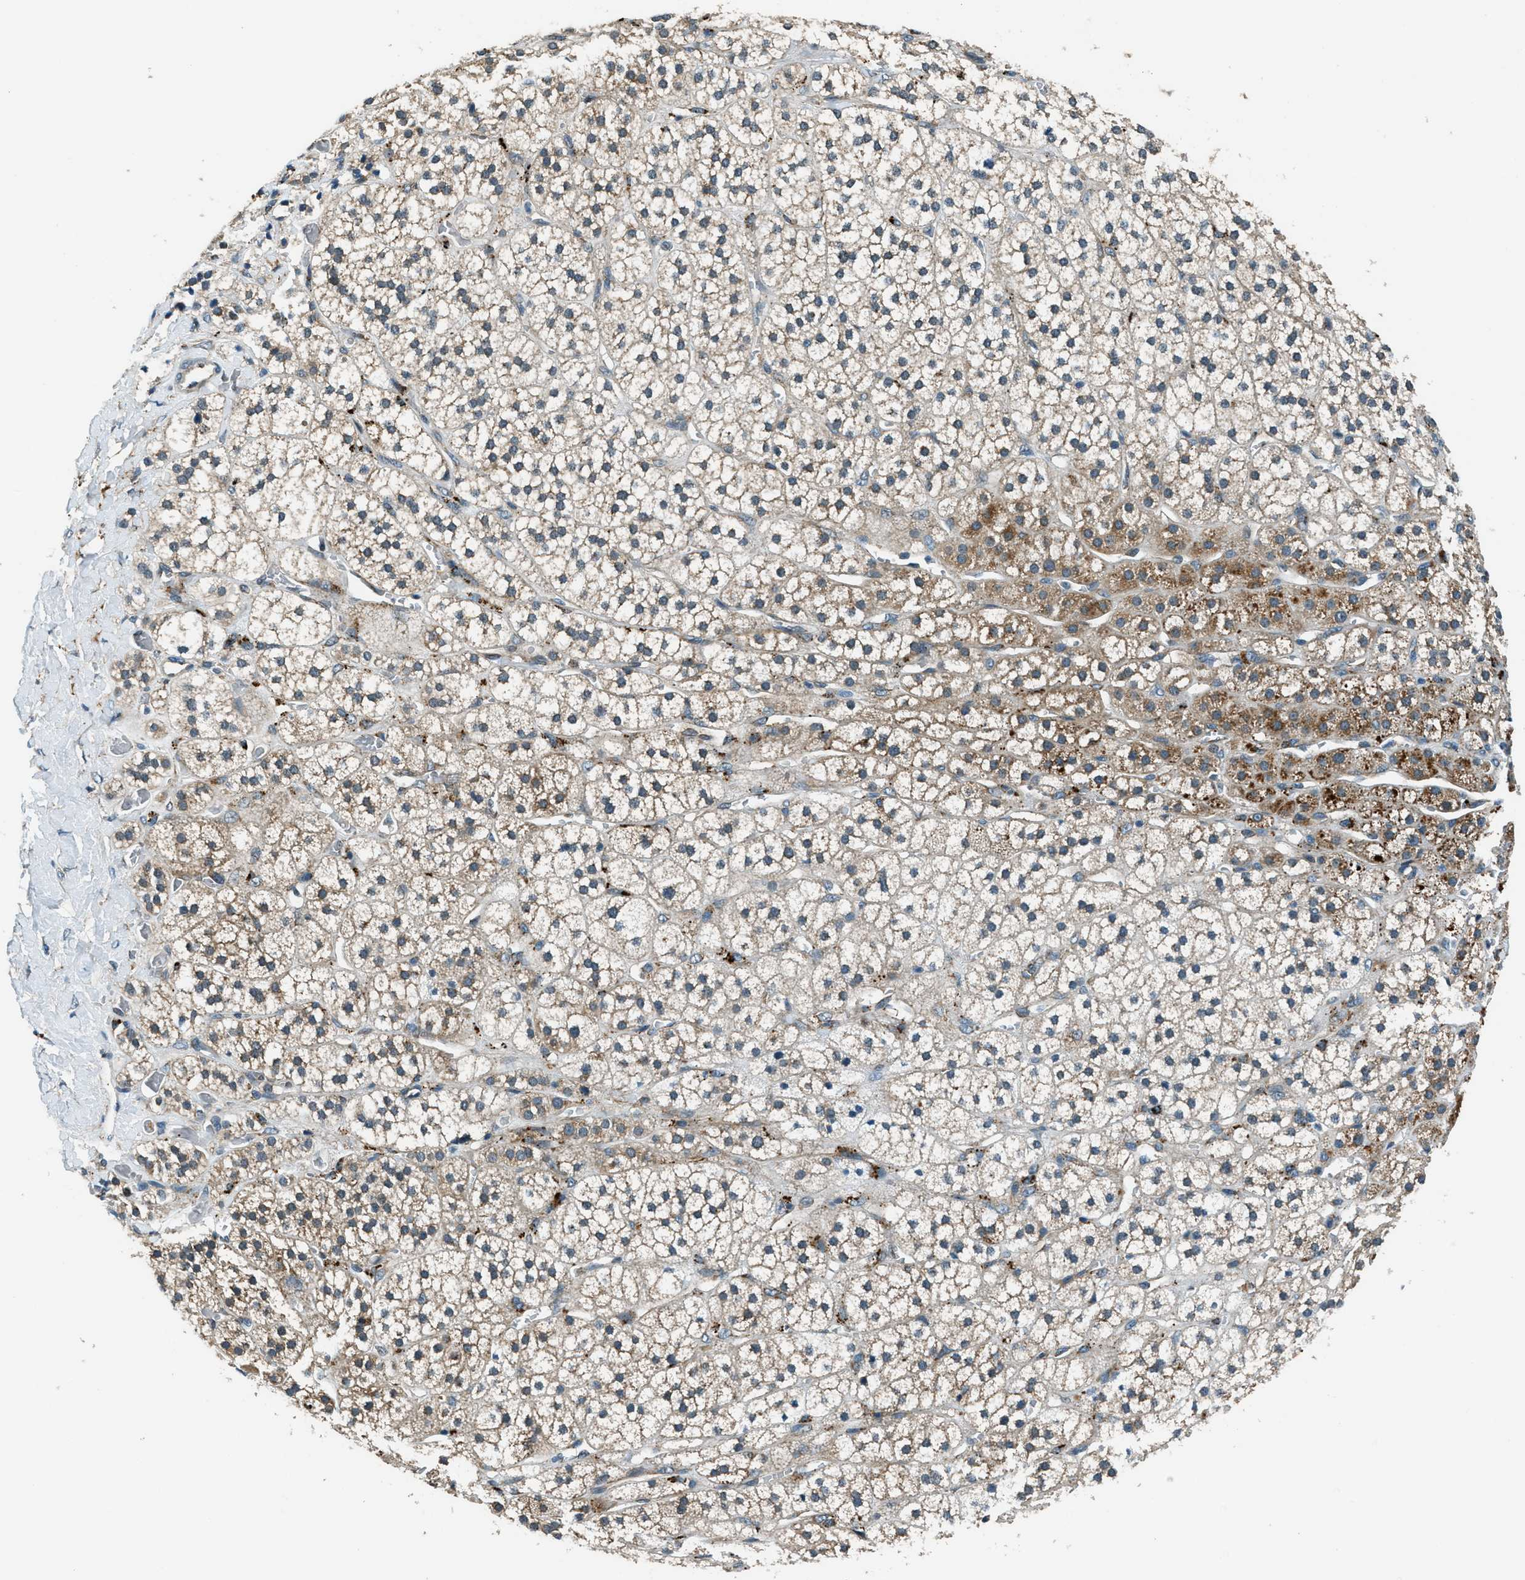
{"staining": {"intensity": "moderate", "quantity": ">75%", "location": "cytoplasmic/membranous"}, "tissue": "adrenal gland", "cell_type": "Glandular cells", "image_type": "normal", "snomed": [{"axis": "morphology", "description": "Normal tissue, NOS"}, {"axis": "topography", "description": "Adrenal gland"}], "caption": "IHC staining of normal adrenal gland, which shows medium levels of moderate cytoplasmic/membranous expression in approximately >75% of glandular cells indicating moderate cytoplasmic/membranous protein staining. The staining was performed using DAB (3,3'-diaminobenzidine) (brown) for protein detection and nuclei were counterstained in hematoxylin (blue).", "gene": "GINM1", "patient": {"sex": "male", "age": 56}}